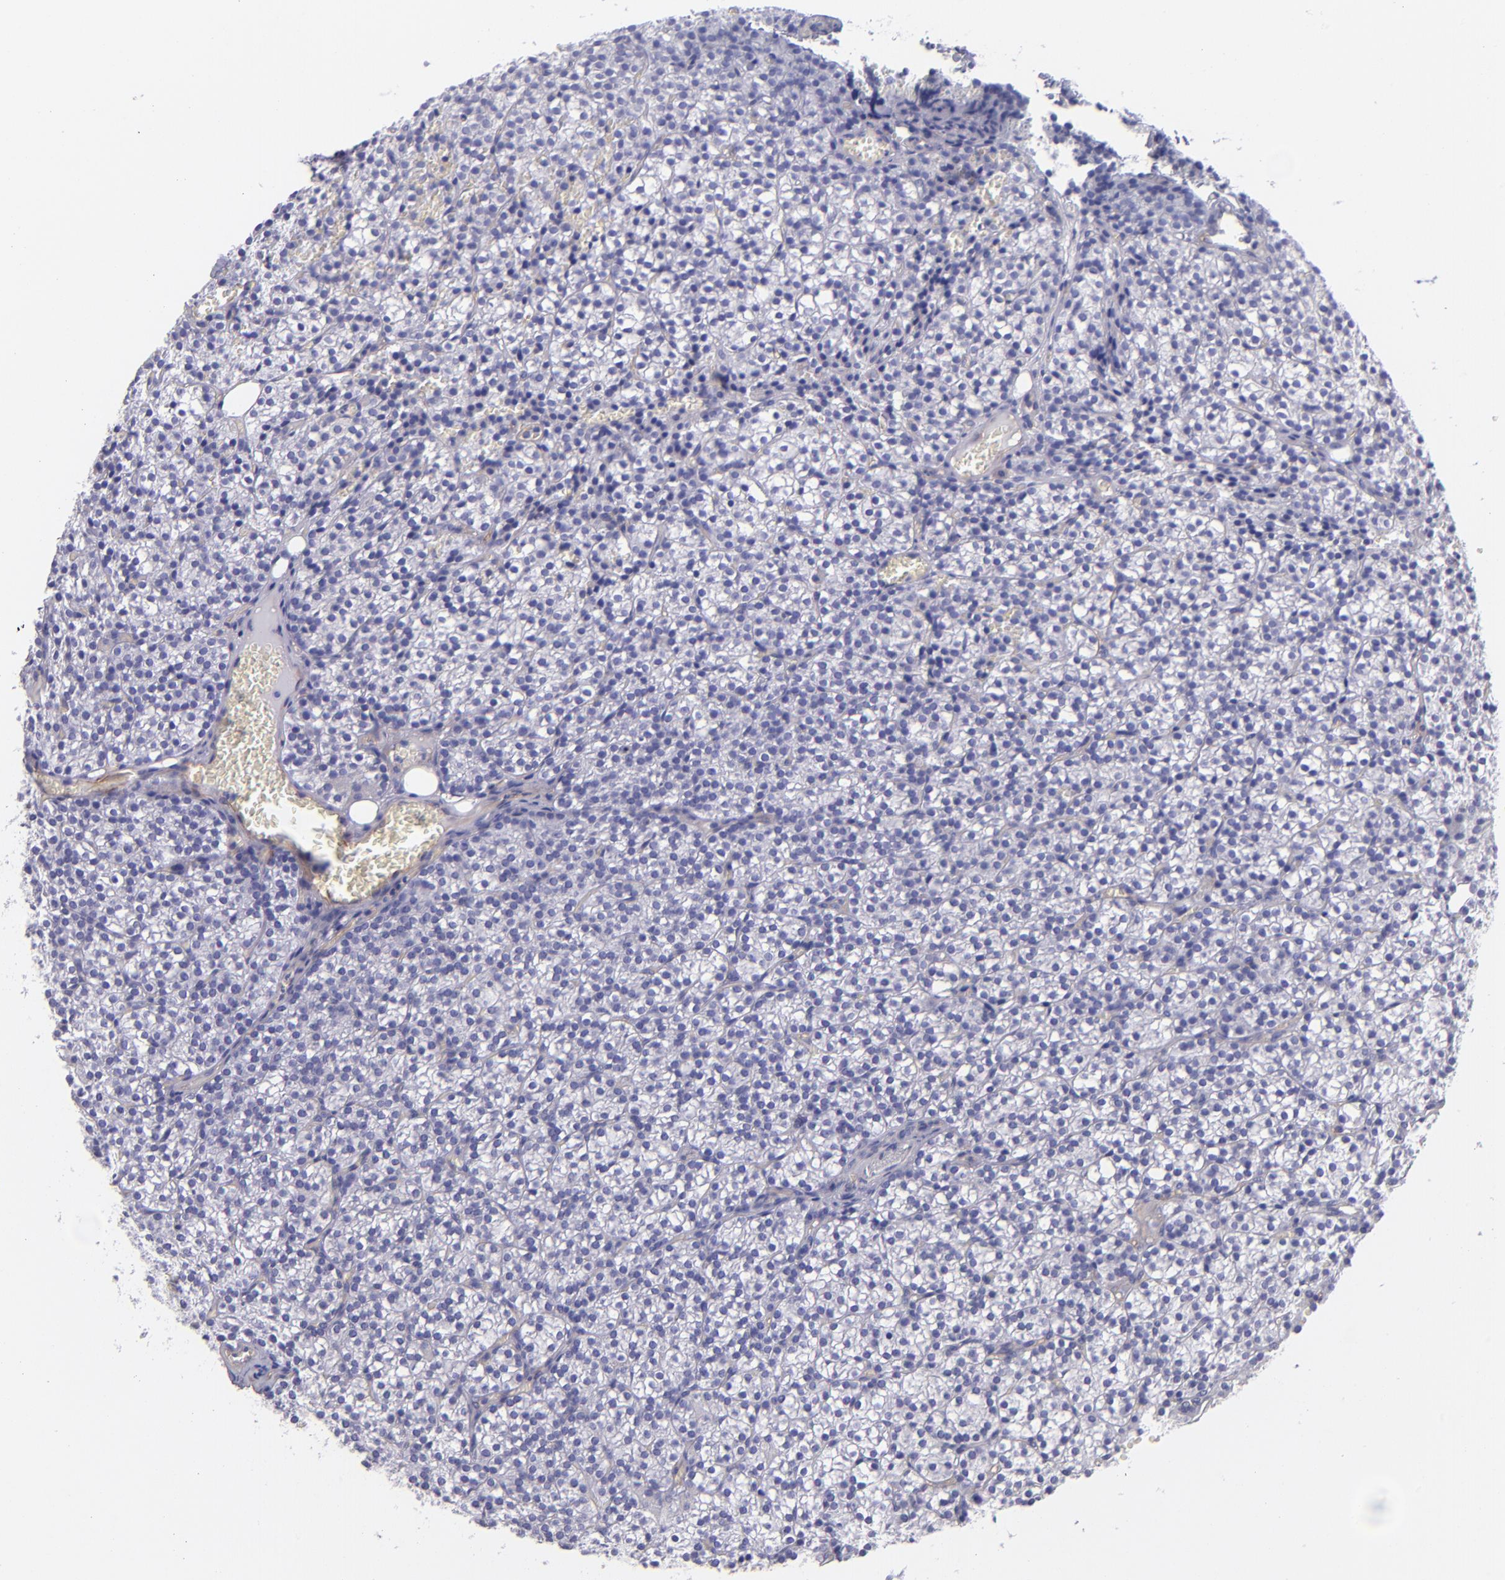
{"staining": {"intensity": "negative", "quantity": "none", "location": "none"}, "tissue": "parathyroid gland", "cell_type": "Glandular cells", "image_type": "normal", "snomed": [{"axis": "morphology", "description": "Normal tissue, NOS"}, {"axis": "topography", "description": "Parathyroid gland"}], "caption": "Immunohistochemical staining of unremarkable parathyroid gland displays no significant positivity in glandular cells. Brightfield microscopy of immunohistochemistry stained with DAB (brown) and hematoxylin (blue), captured at high magnification.", "gene": "ENTPD1", "patient": {"sex": "female", "age": 17}}